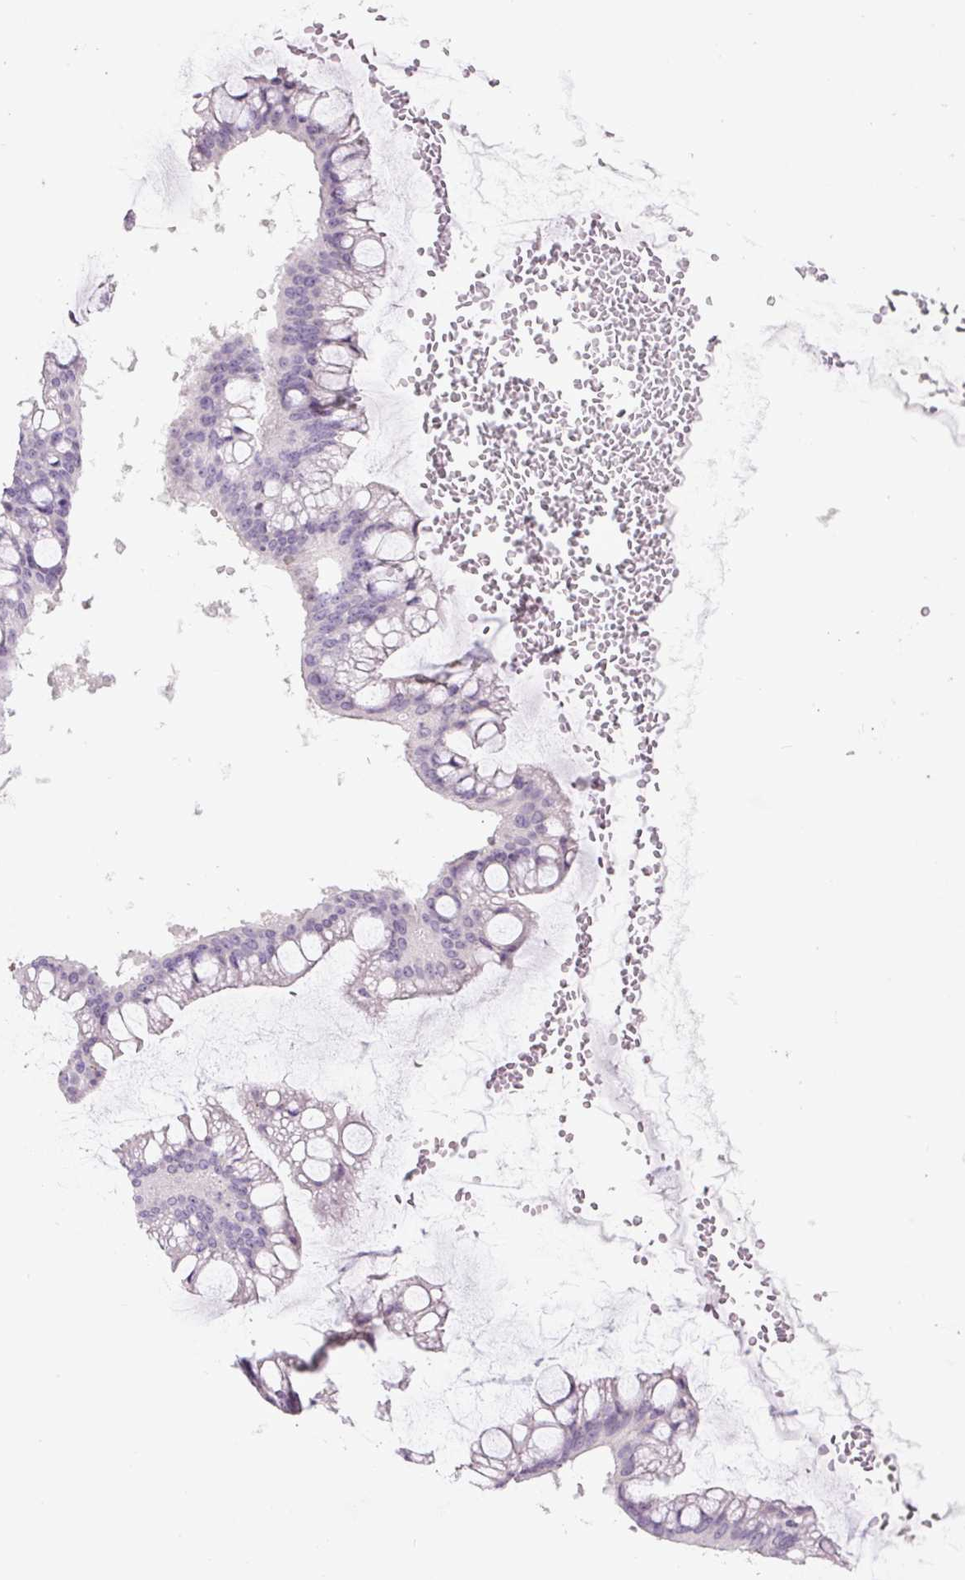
{"staining": {"intensity": "negative", "quantity": "none", "location": "none"}, "tissue": "ovarian cancer", "cell_type": "Tumor cells", "image_type": "cancer", "snomed": [{"axis": "morphology", "description": "Cystadenocarcinoma, mucinous, NOS"}, {"axis": "topography", "description": "Ovary"}], "caption": "An immunohistochemistry (IHC) image of ovarian cancer (mucinous cystadenocarcinoma) is shown. There is no staining in tumor cells of ovarian cancer (mucinous cystadenocarcinoma). (DAB IHC visualized using brightfield microscopy, high magnification).", "gene": "FBN1", "patient": {"sex": "female", "age": 73}}